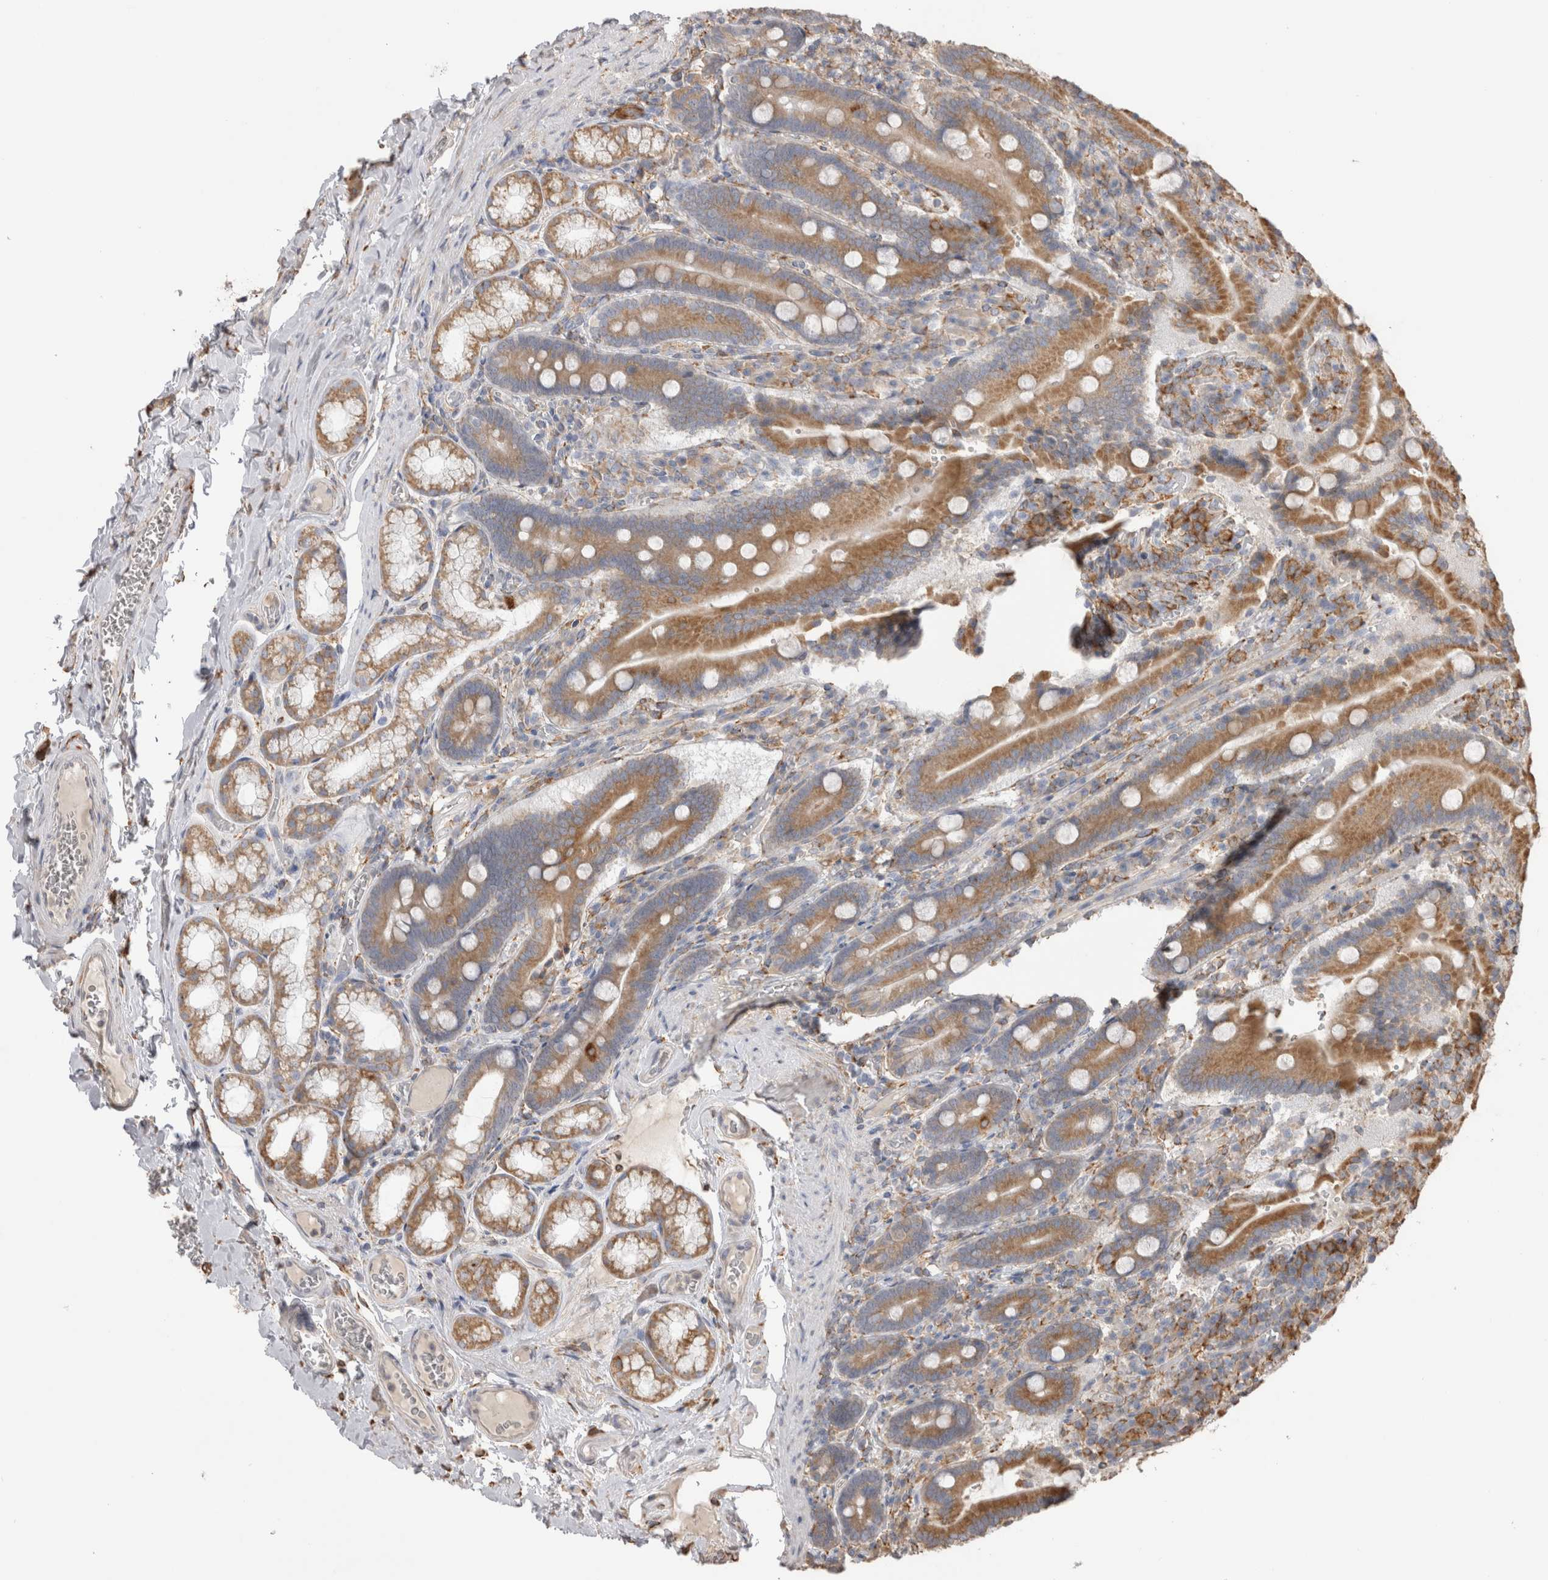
{"staining": {"intensity": "moderate", "quantity": ">75%", "location": "cytoplasmic/membranous"}, "tissue": "duodenum", "cell_type": "Glandular cells", "image_type": "normal", "snomed": [{"axis": "morphology", "description": "Normal tissue, NOS"}, {"axis": "topography", "description": "Duodenum"}], "caption": "The photomicrograph exhibits immunohistochemical staining of normal duodenum. There is moderate cytoplasmic/membranous expression is seen in about >75% of glandular cells. Nuclei are stained in blue.", "gene": "LRPAP1", "patient": {"sex": "female", "age": 62}}